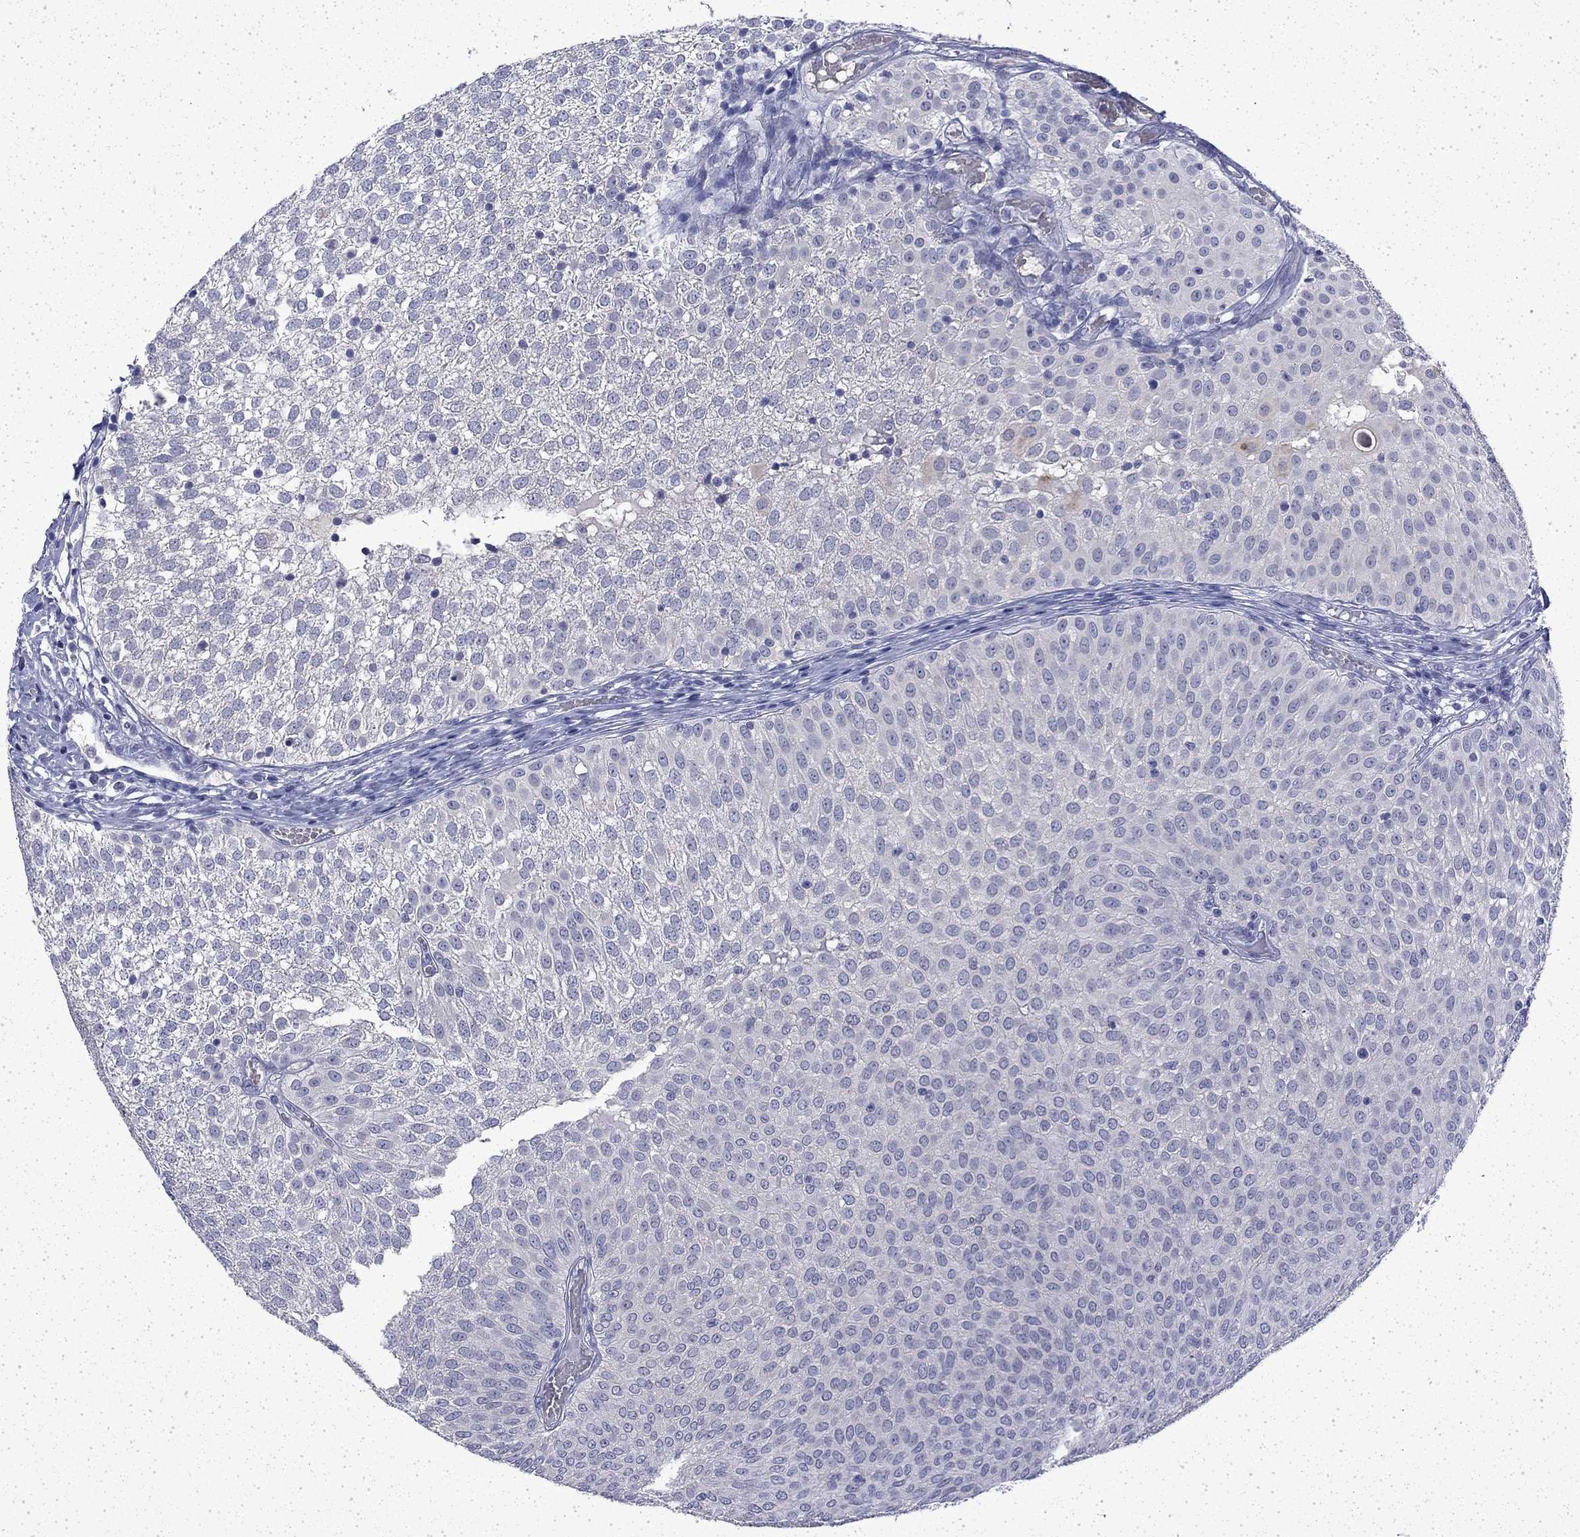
{"staining": {"intensity": "negative", "quantity": "none", "location": "none"}, "tissue": "urothelial cancer", "cell_type": "Tumor cells", "image_type": "cancer", "snomed": [{"axis": "morphology", "description": "Urothelial carcinoma, Low grade"}, {"axis": "topography", "description": "Urinary bladder"}], "caption": "Image shows no protein staining in tumor cells of urothelial cancer tissue.", "gene": "ENPP6", "patient": {"sex": "male", "age": 52}}